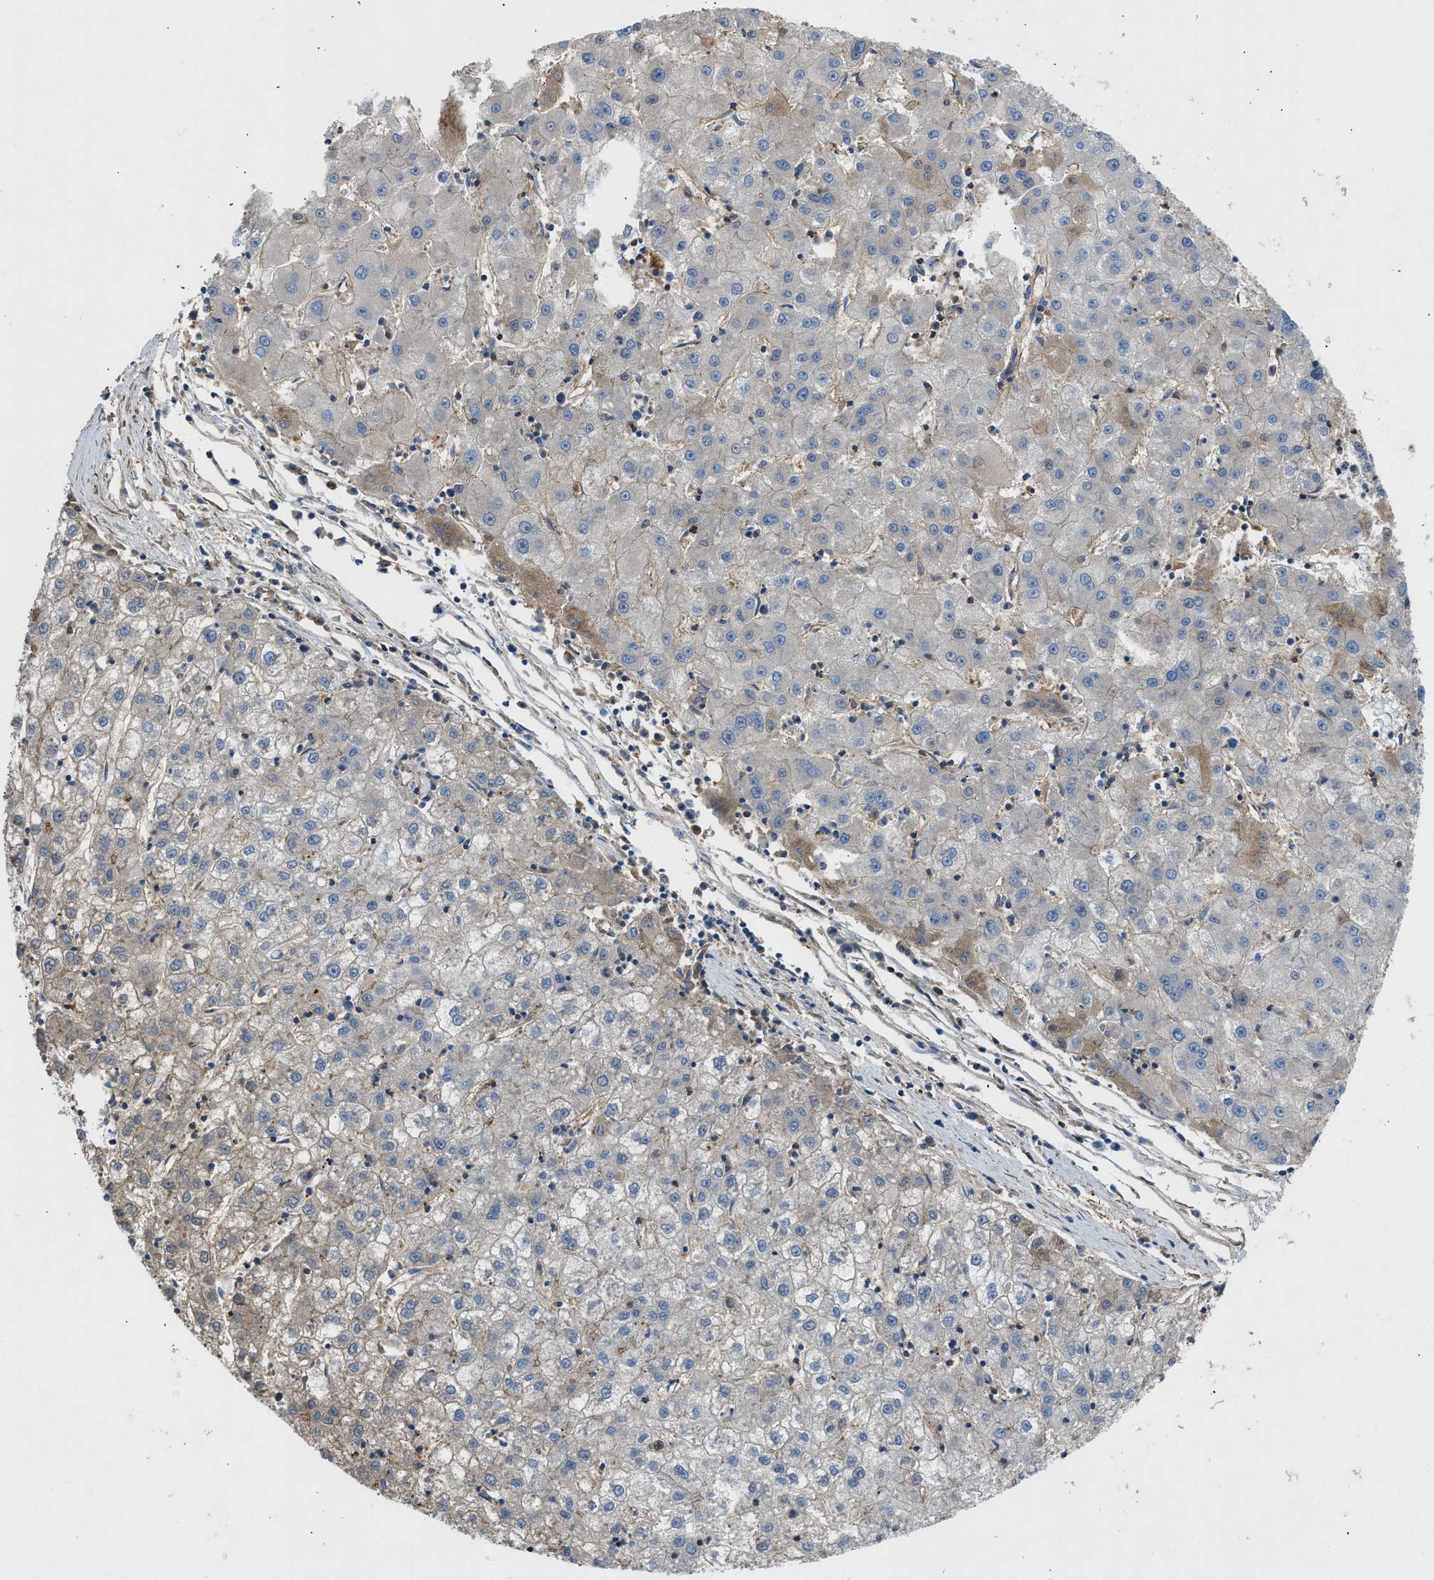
{"staining": {"intensity": "moderate", "quantity": "<25%", "location": "cytoplasmic/membranous"}, "tissue": "liver cancer", "cell_type": "Tumor cells", "image_type": "cancer", "snomed": [{"axis": "morphology", "description": "Carcinoma, Hepatocellular, NOS"}, {"axis": "topography", "description": "Liver"}], "caption": "Tumor cells exhibit low levels of moderate cytoplasmic/membranous positivity in about <25% of cells in hepatocellular carcinoma (liver).", "gene": "NYNRIN", "patient": {"sex": "male", "age": 72}}